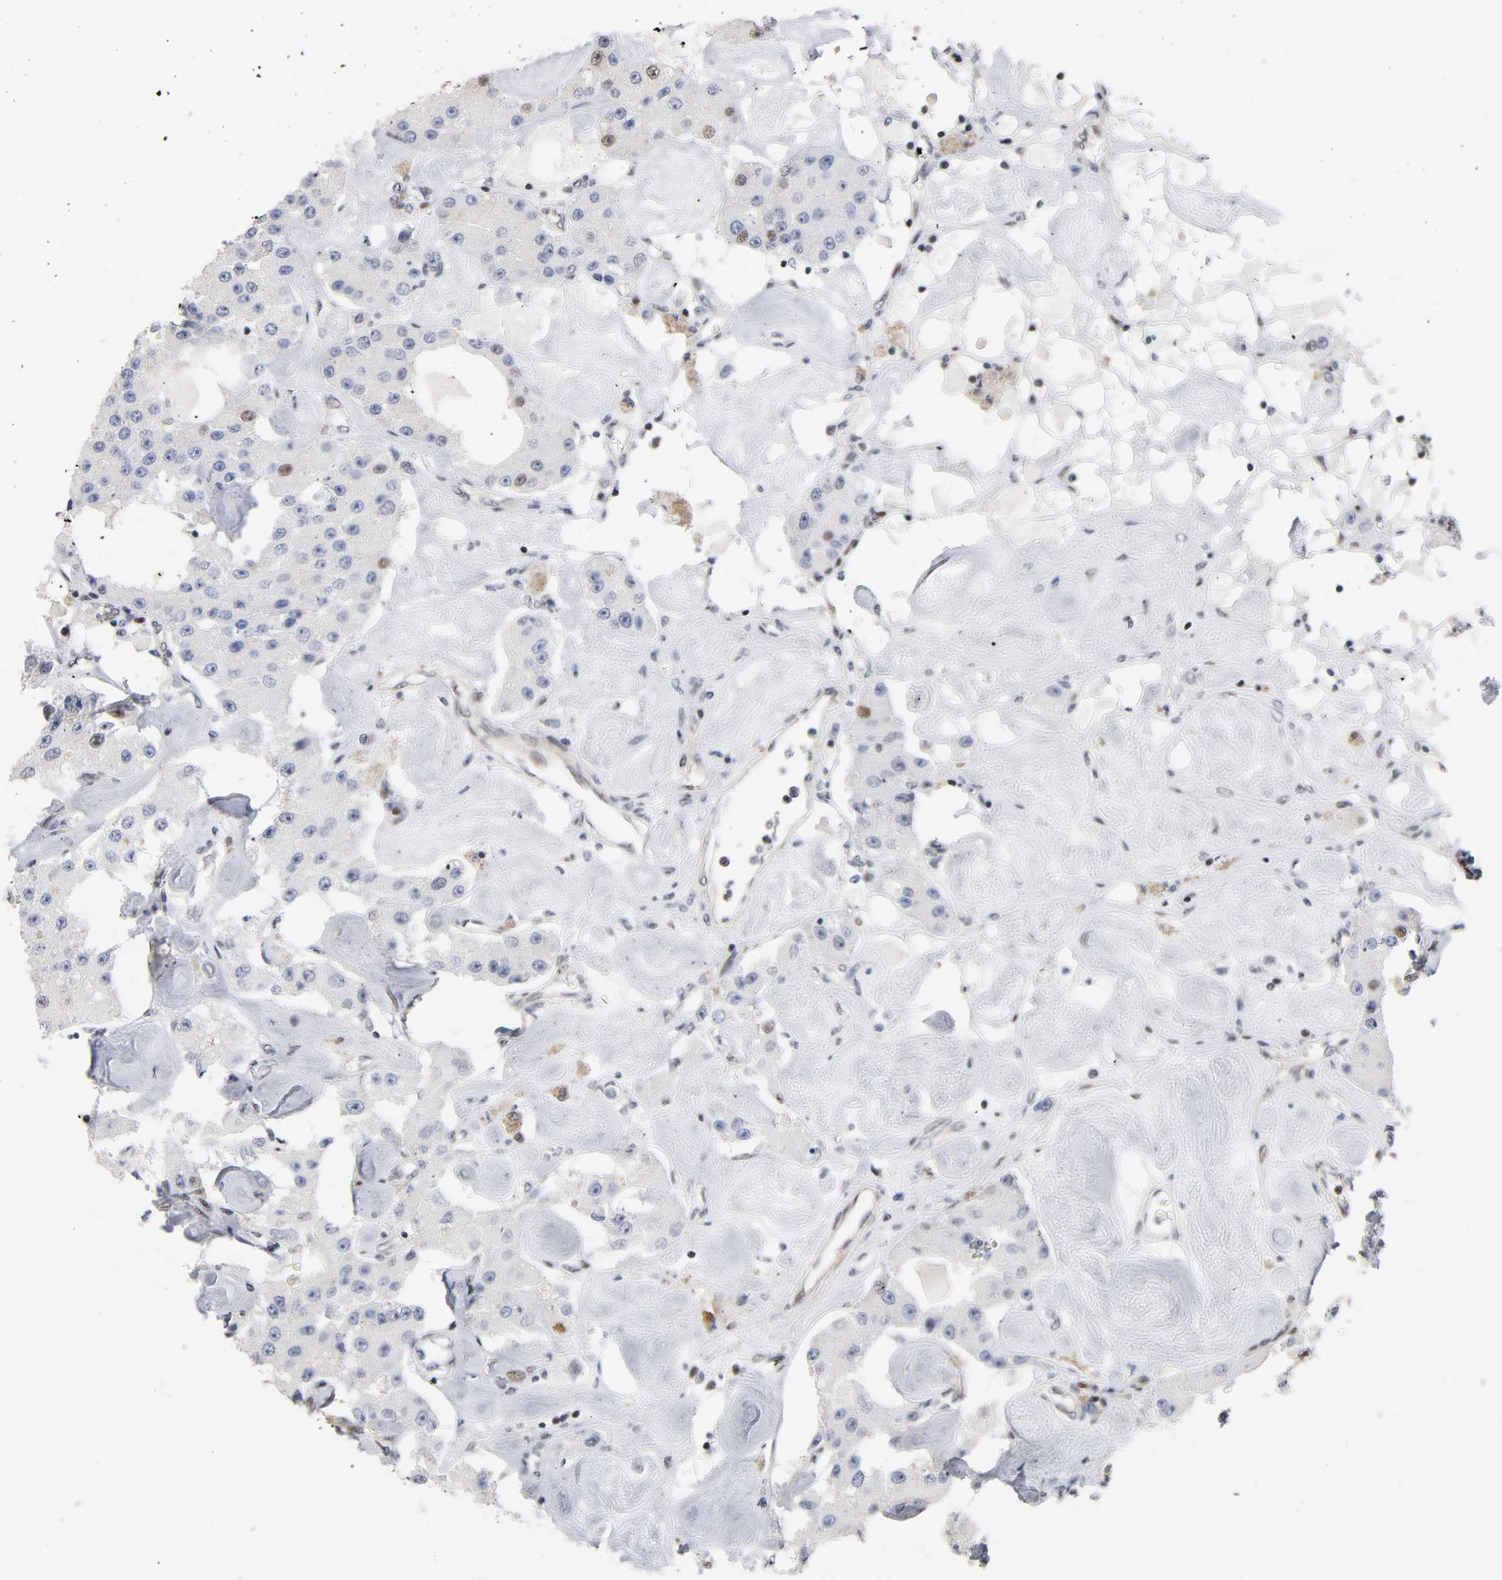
{"staining": {"intensity": "weak", "quantity": "<25%", "location": "nuclear"}, "tissue": "carcinoid", "cell_type": "Tumor cells", "image_type": "cancer", "snomed": [{"axis": "morphology", "description": "Carcinoid, malignant, NOS"}, {"axis": "topography", "description": "Pancreas"}], "caption": "This is an IHC photomicrograph of carcinoid (malignant). There is no expression in tumor cells.", "gene": "STK38", "patient": {"sex": "male", "age": 41}}